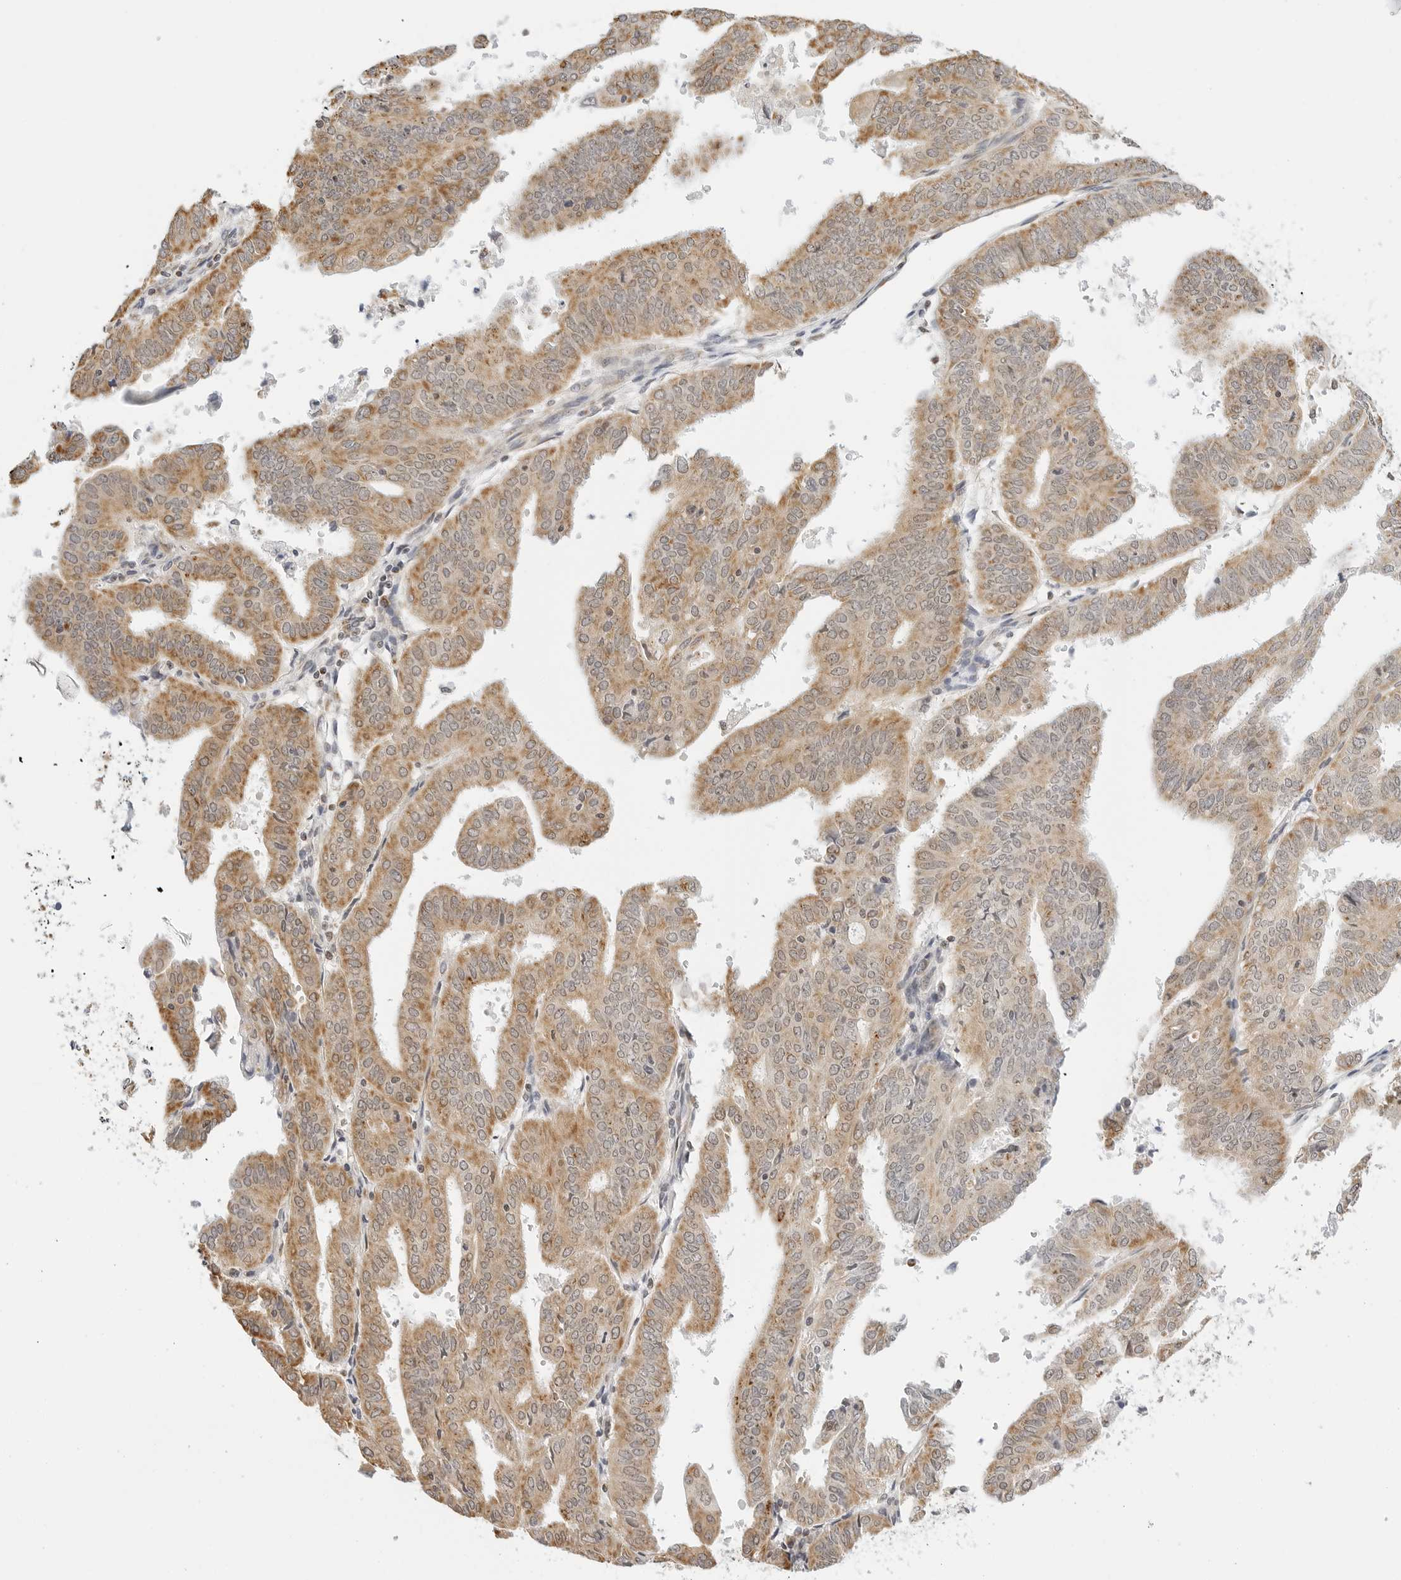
{"staining": {"intensity": "moderate", "quantity": ">75%", "location": "cytoplasmic/membranous"}, "tissue": "endometrial cancer", "cell_type": "Tumor cells", "image_type": "cancer", "snomed": [{"axis": "morphology", "description": "Adenocarcinoma, NOS"}, {"axis": "topography", "description": "Uterus"}], "caption": "Immunohistochemistry staining of adenocarcinoma (endometrial), which reveals medium levels of moderate cytoplasmic/membranous staining in approximately >75% of tumor cells indicating moderate cytoplasmic/membranous protein positivity. The staining was performed using DAB (3,3'-diaminobenzidine) (brown) for protein detection and nuclei were counterstained in hematoxylin (blue).", "gene": "GORAB", "patient": {"sex": "female", "age": 77}}